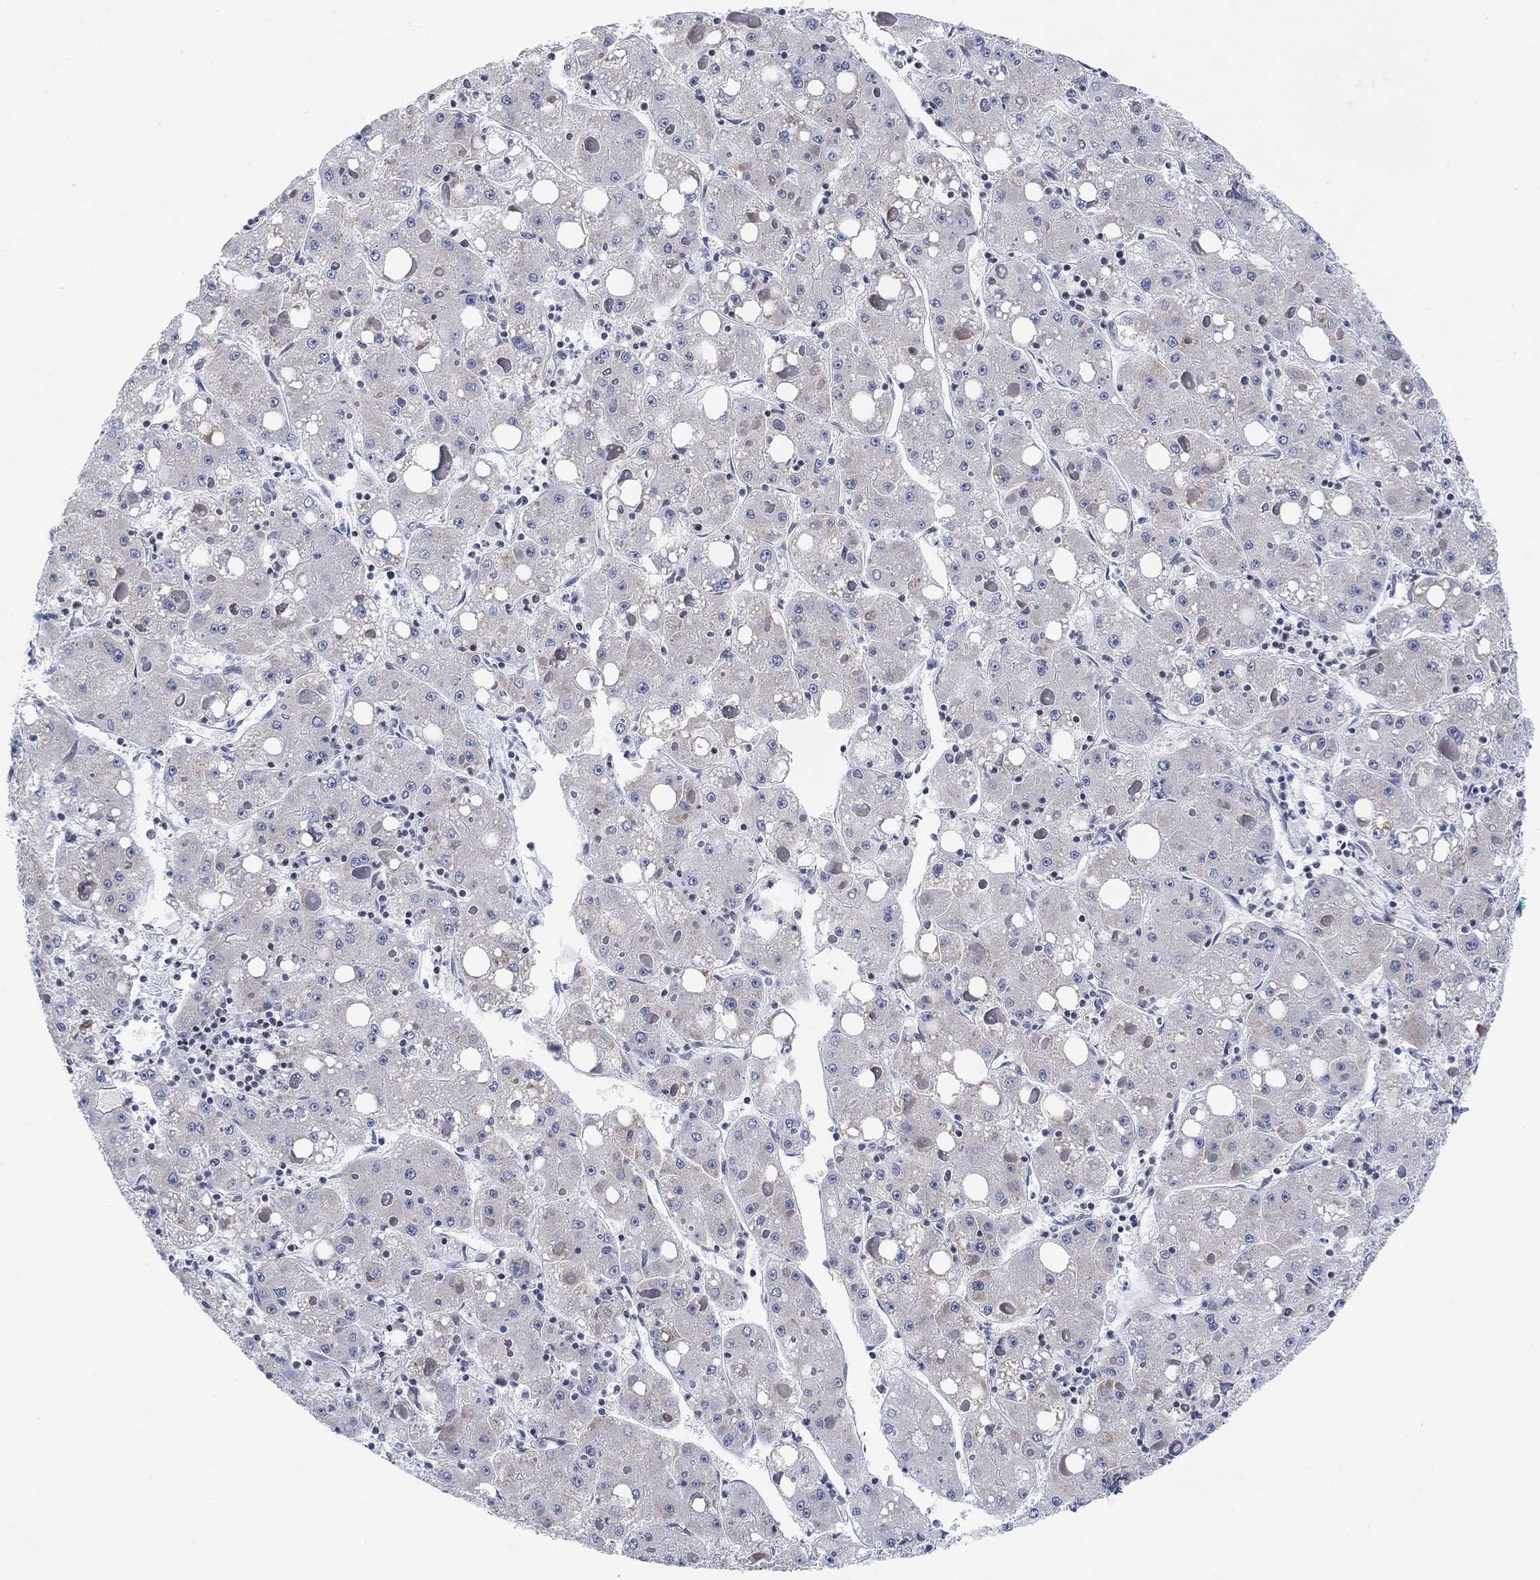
{"staining": {"intensity": "negative", "quantity": "none", "location": "none"}, "tissue": "liver cancer", "cell_type": "Tumor cells", "image_type": "cancer", "snomed": [{"axis": "morphology", "description": "Carcinoma, Hepatocellular, NOS"}, {"axis": "topography", "description": "Liver"}], "caption": "Immunohistochemistry photomicrograph of human liver cancer stained for a protein (brown), which displays no staining in tumor cells.", "gene": "ATP6V1E2", "patient": {"sex": "male", "age": 73}}